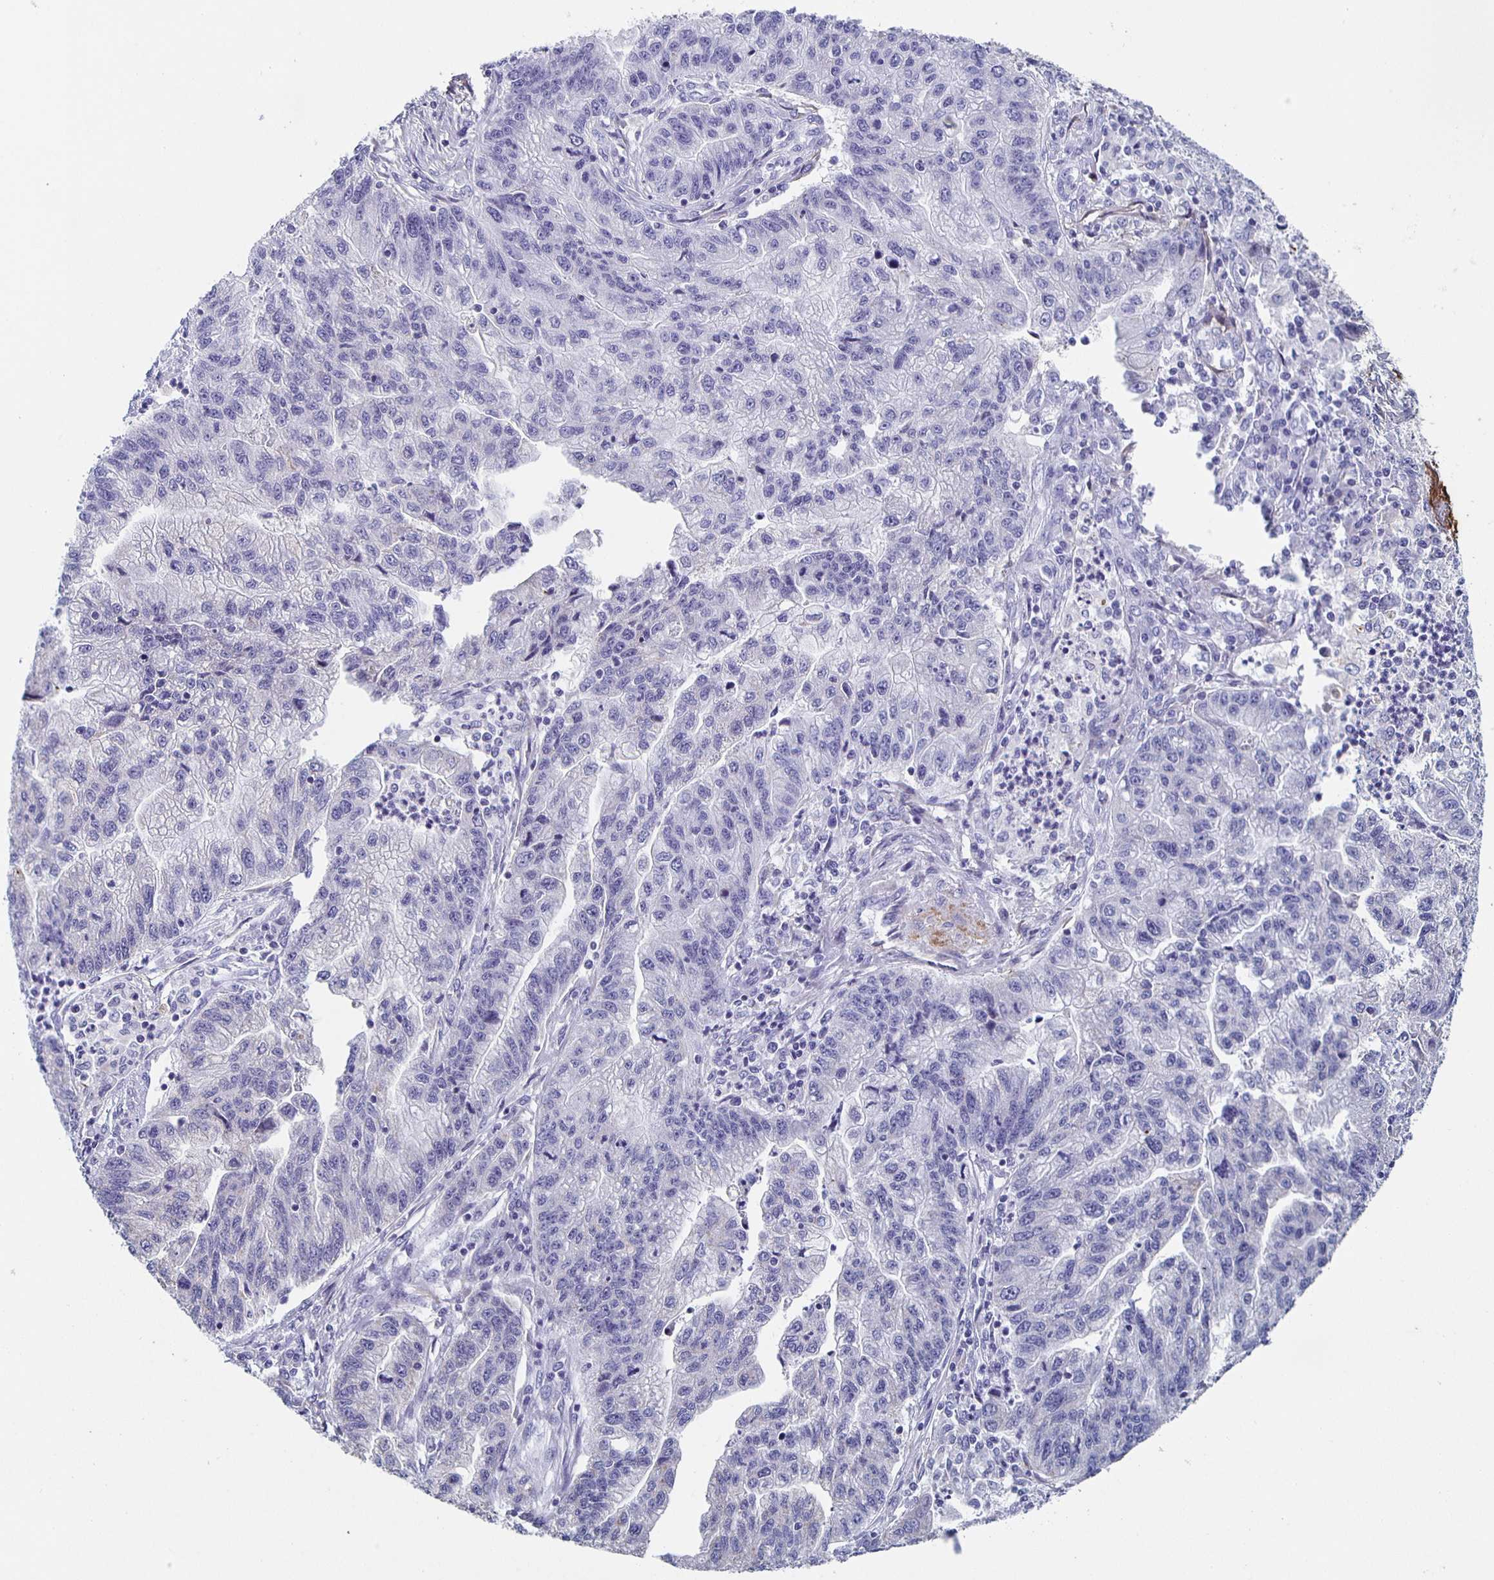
{"staining": {"intensity": "negative", "quantity": "none", "location": "none"}, "tissue": "stomach cancer", "cell_type": "Tumor cells", "image_type": "cancer", "snomed": [{"axis": "morphology", "description": "Adenocarcinoma, NOS"}, {"axis": "topography", "description": "Stomach"}], "caption": "Adenocarcinoma (stomach) was stained to show a protein in brown. There is no significant positivity in tumor cells. Brightfield microscopy of immunohistochemistry stained with DAB (brown) and hematoxylin (blue), captured at high magnification.", "gene": "FGA", "patient": {"sex": "male", "age": 83}}